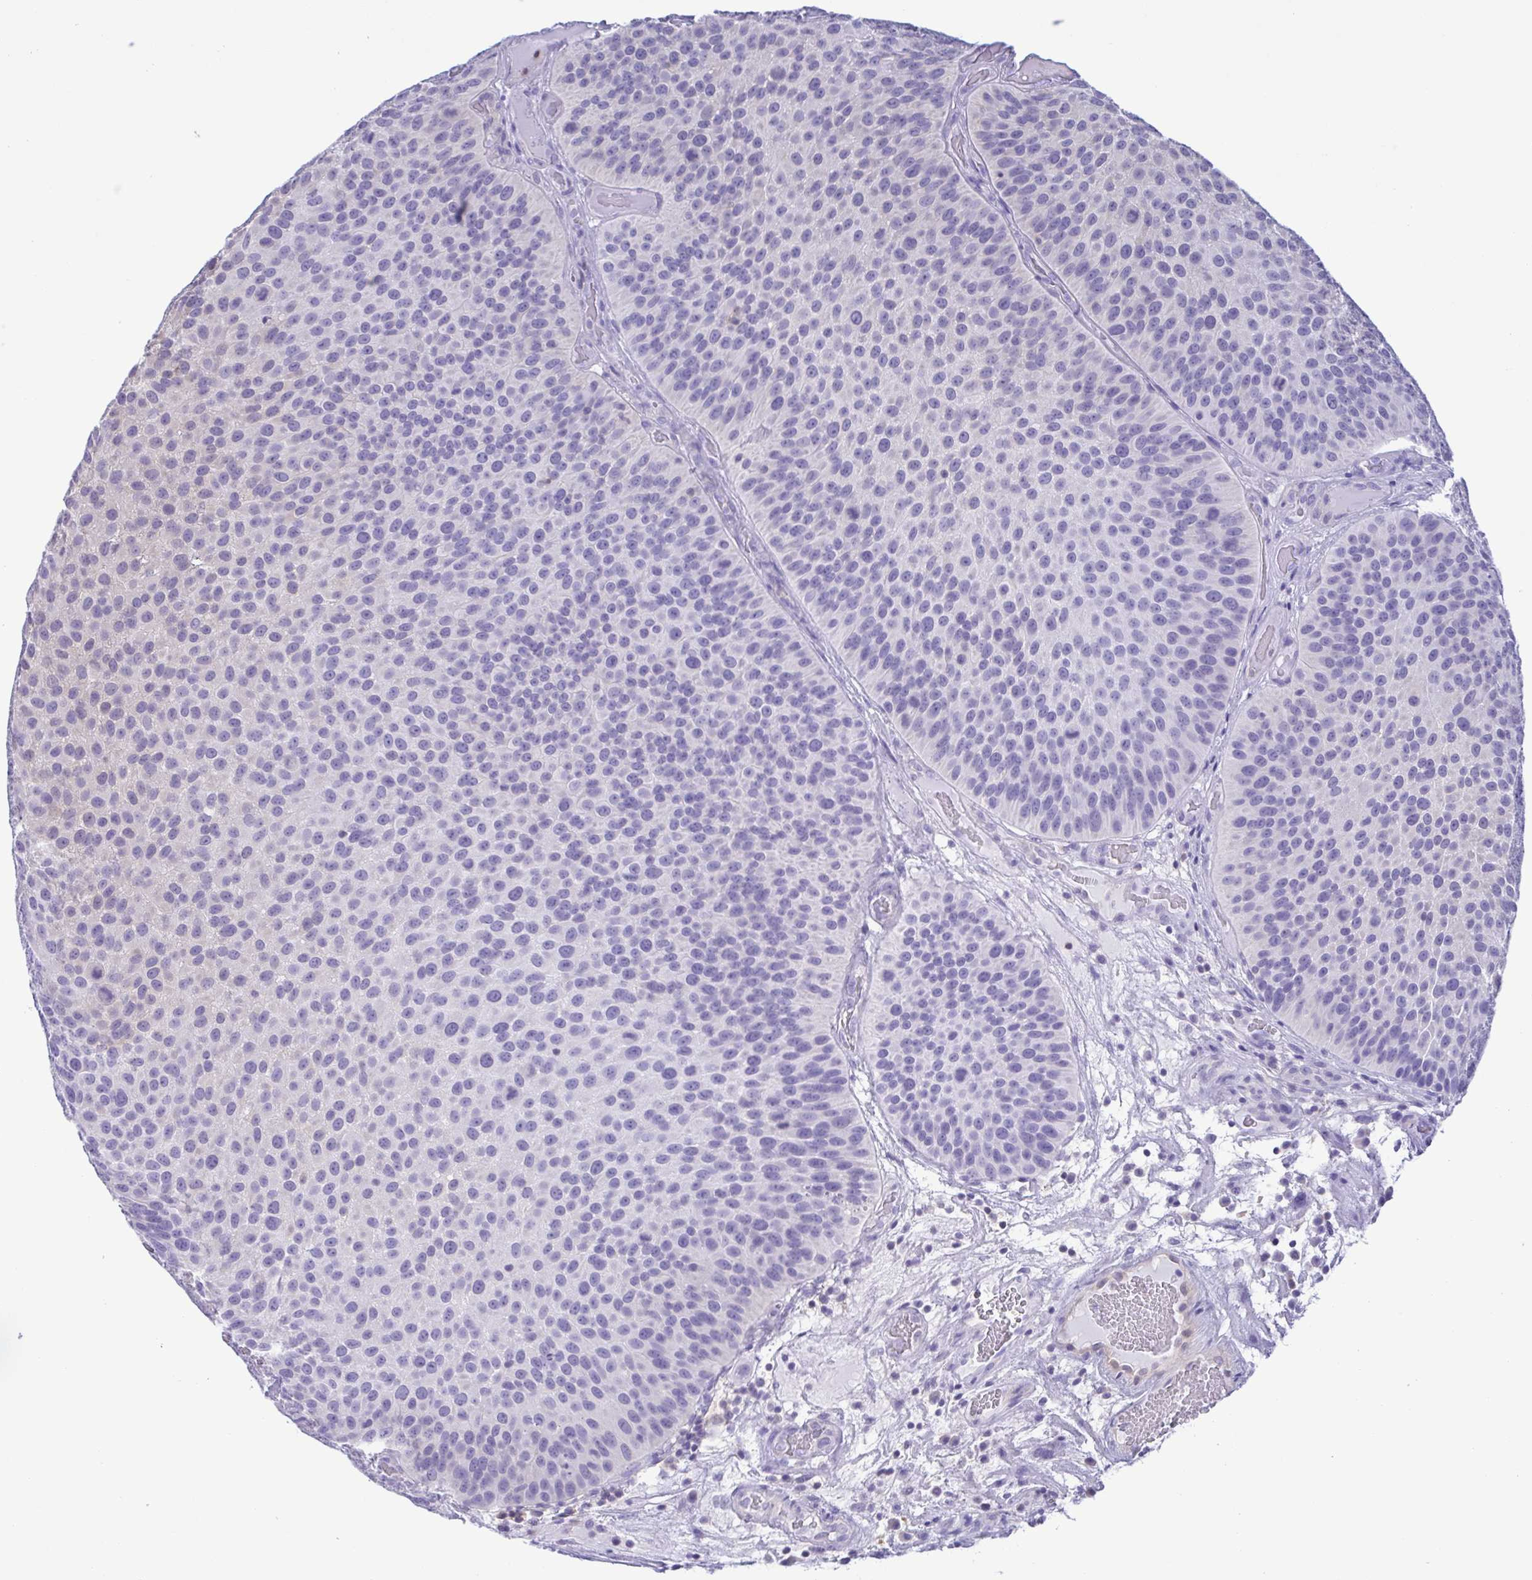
{"staining": {"intensity": "negative", "quantity": "none", "location": "none"}, "tissue": "urothelial cancer", "cell_type": "Tumor cells", "image_type": "cancer", "snomed": [{"axis": "morphology", "description": "Urothelial carcinoma, Low grade"}, {"axis": "topography", "description": "Urinary bladder"}], "caption": "Human urothelial carcinoma (low-grade) stained for a protein using IHC shows no positivity in tumor cells.", "gene": "LDHC", "patient": {"sex": "male", "age": 76}}